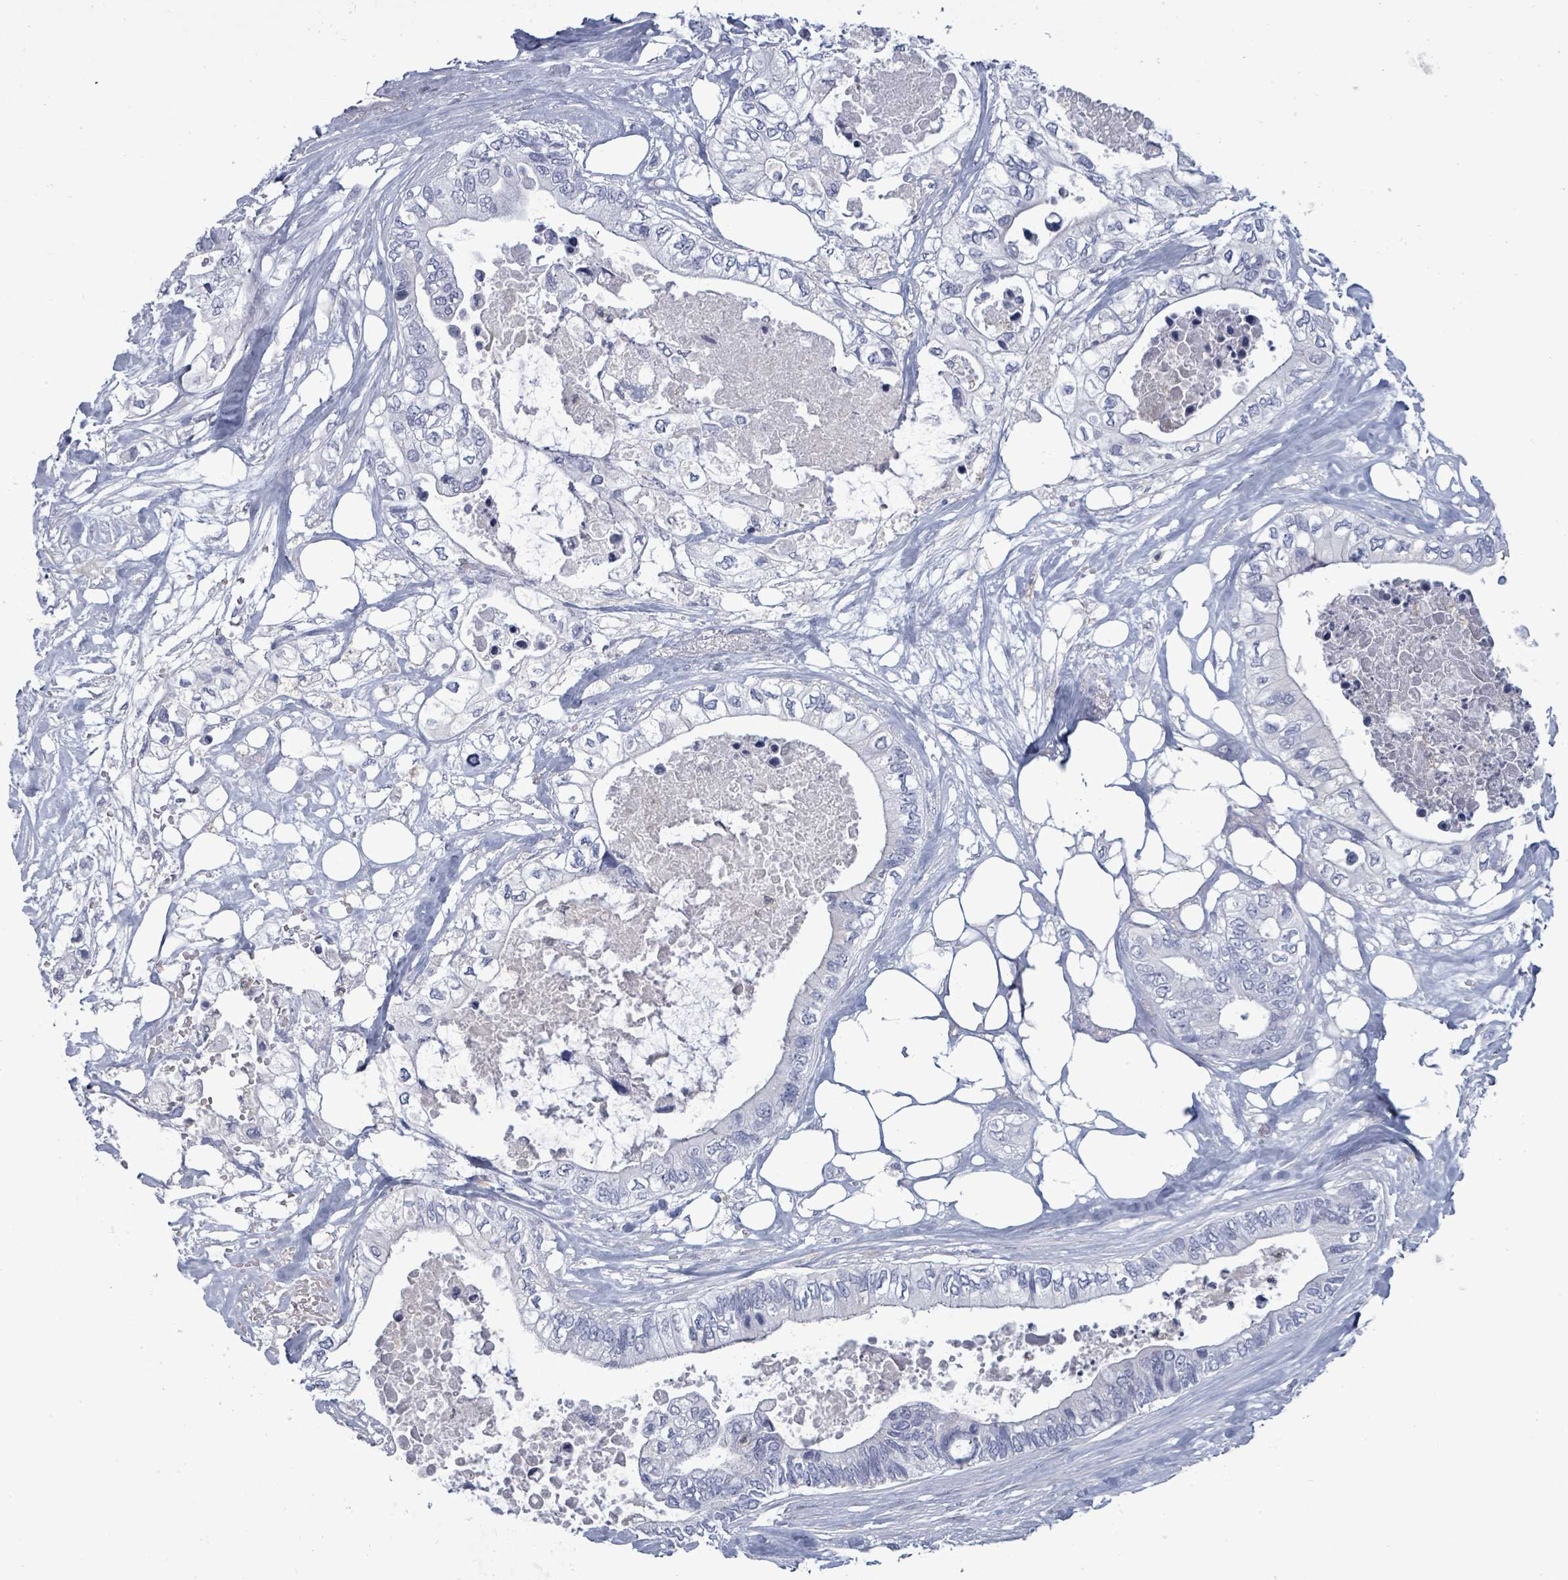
{"staining": {"intensity": "negative", "quantity": "none", "location": "none"}, "tissue": "pancreatic cancer", "cell_type": "Tumor cells", "image_type": "cancer", "snomed": [{"axis": "morphology", "description": "Adenocarcinoma, NOS"}, {"axis": "topography", "description": "Pancreas"}], "caption": "This is an immunohistochemistry photomicrograph of adenocarcinoma (pancreatic). There is no staining in tumor cells.", "gene": "NDST2", "patient": {"sex": "female", "age": 63}}